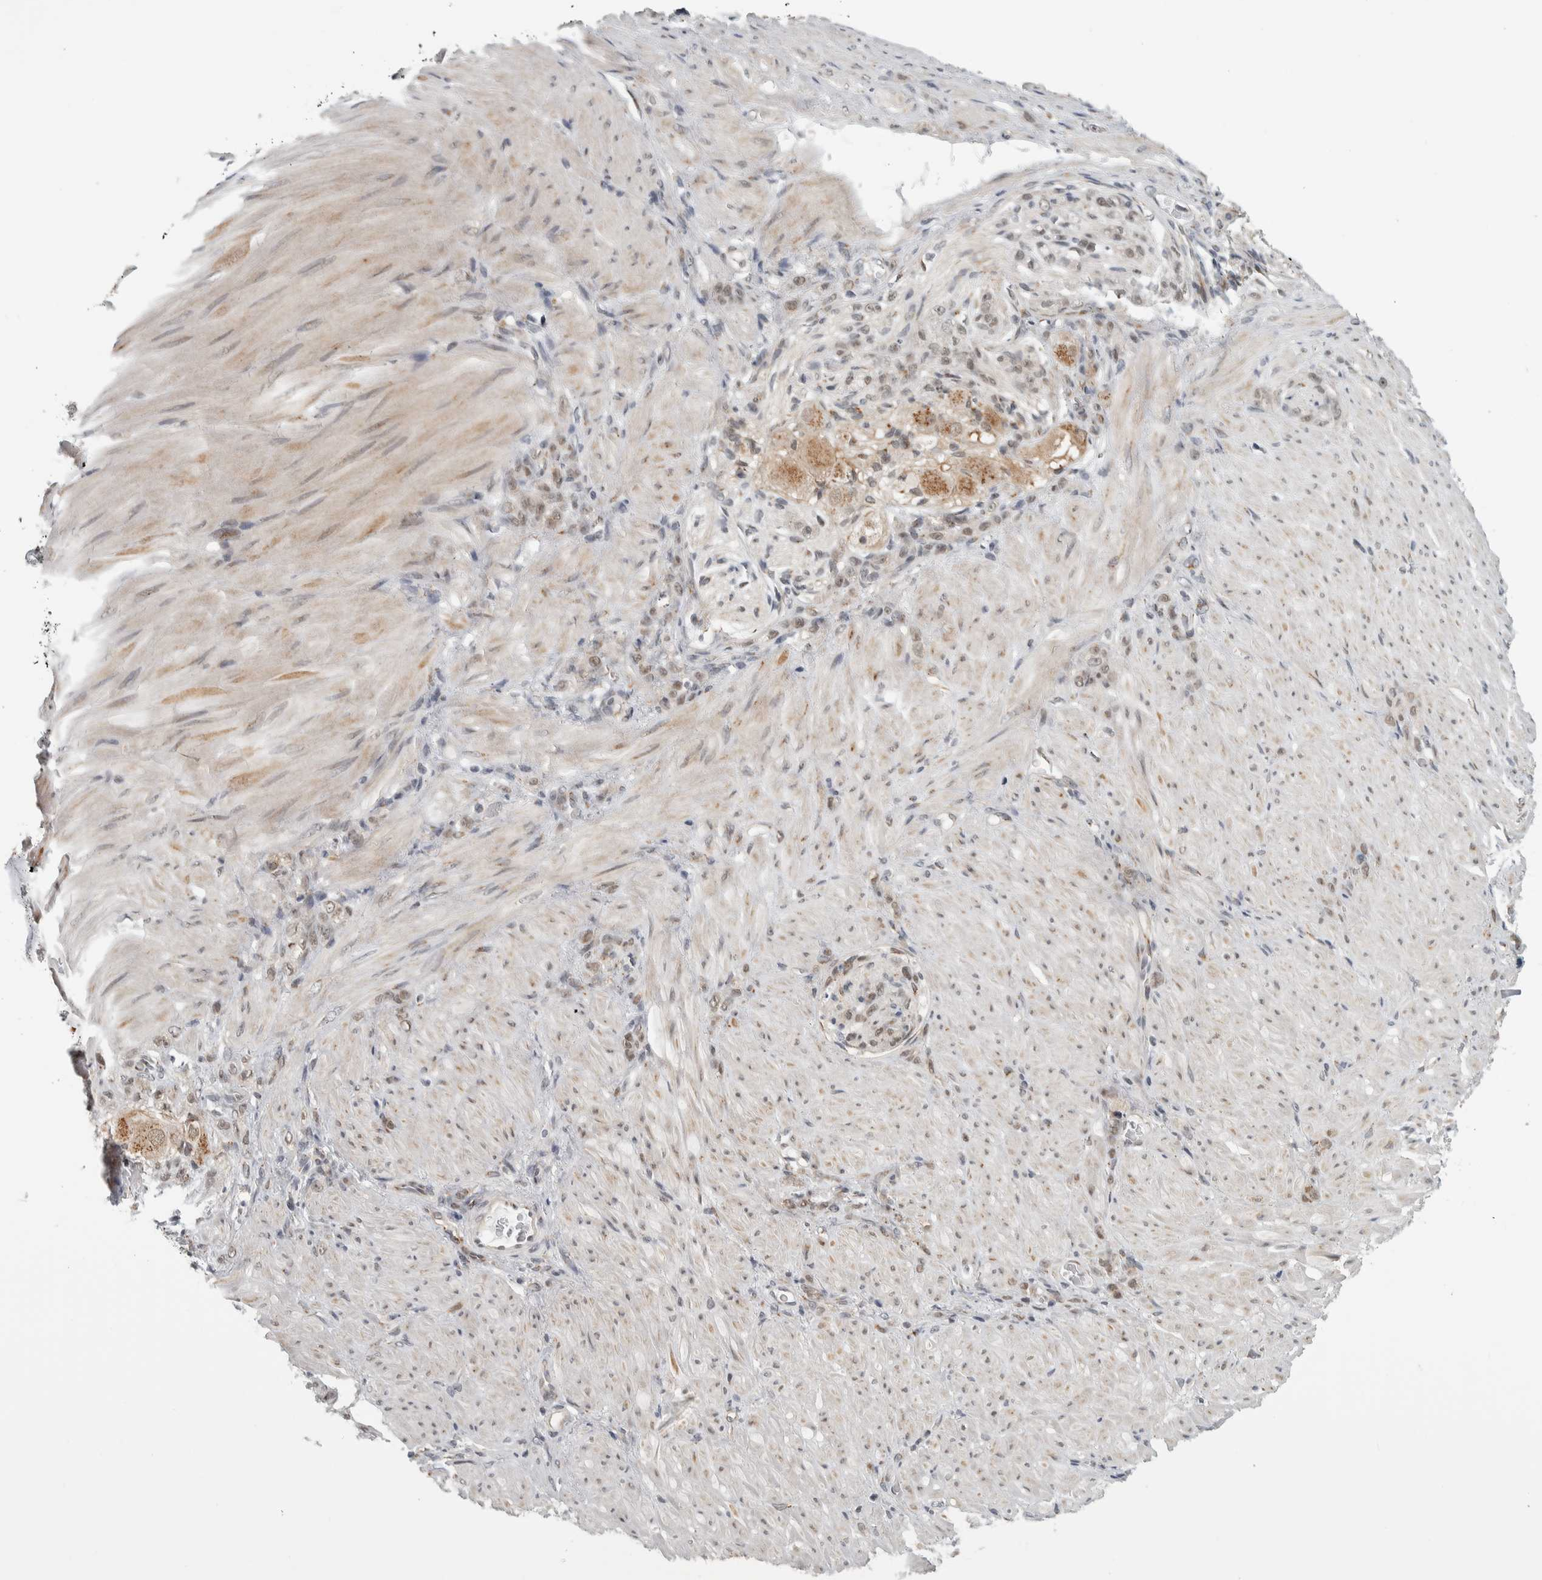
{"staining": {"intensity": "weak", "quantity": "25%-75%", "location": "nuclear"}, "tissue": "stomach cancer", "cell_type": "Tumor cells", "image_type": "cancer", "snomed": [{"axis": "morphology", "description": "Normal tissue, NOS"}, {"axis": "morphology", "description": "Adenocarcinoma, NOS"}, {"axis": "topography", "description": "Stomach"}], "caption": "This histopathology image demonstrates immunohistochemistry staining of human adenocarcinoma (stomach), with low weak nuclear staining in approximately 25%-75% of tumor cells.", "gene": "ZMYND8", "patient": {"sex": "male", "age": 82}}